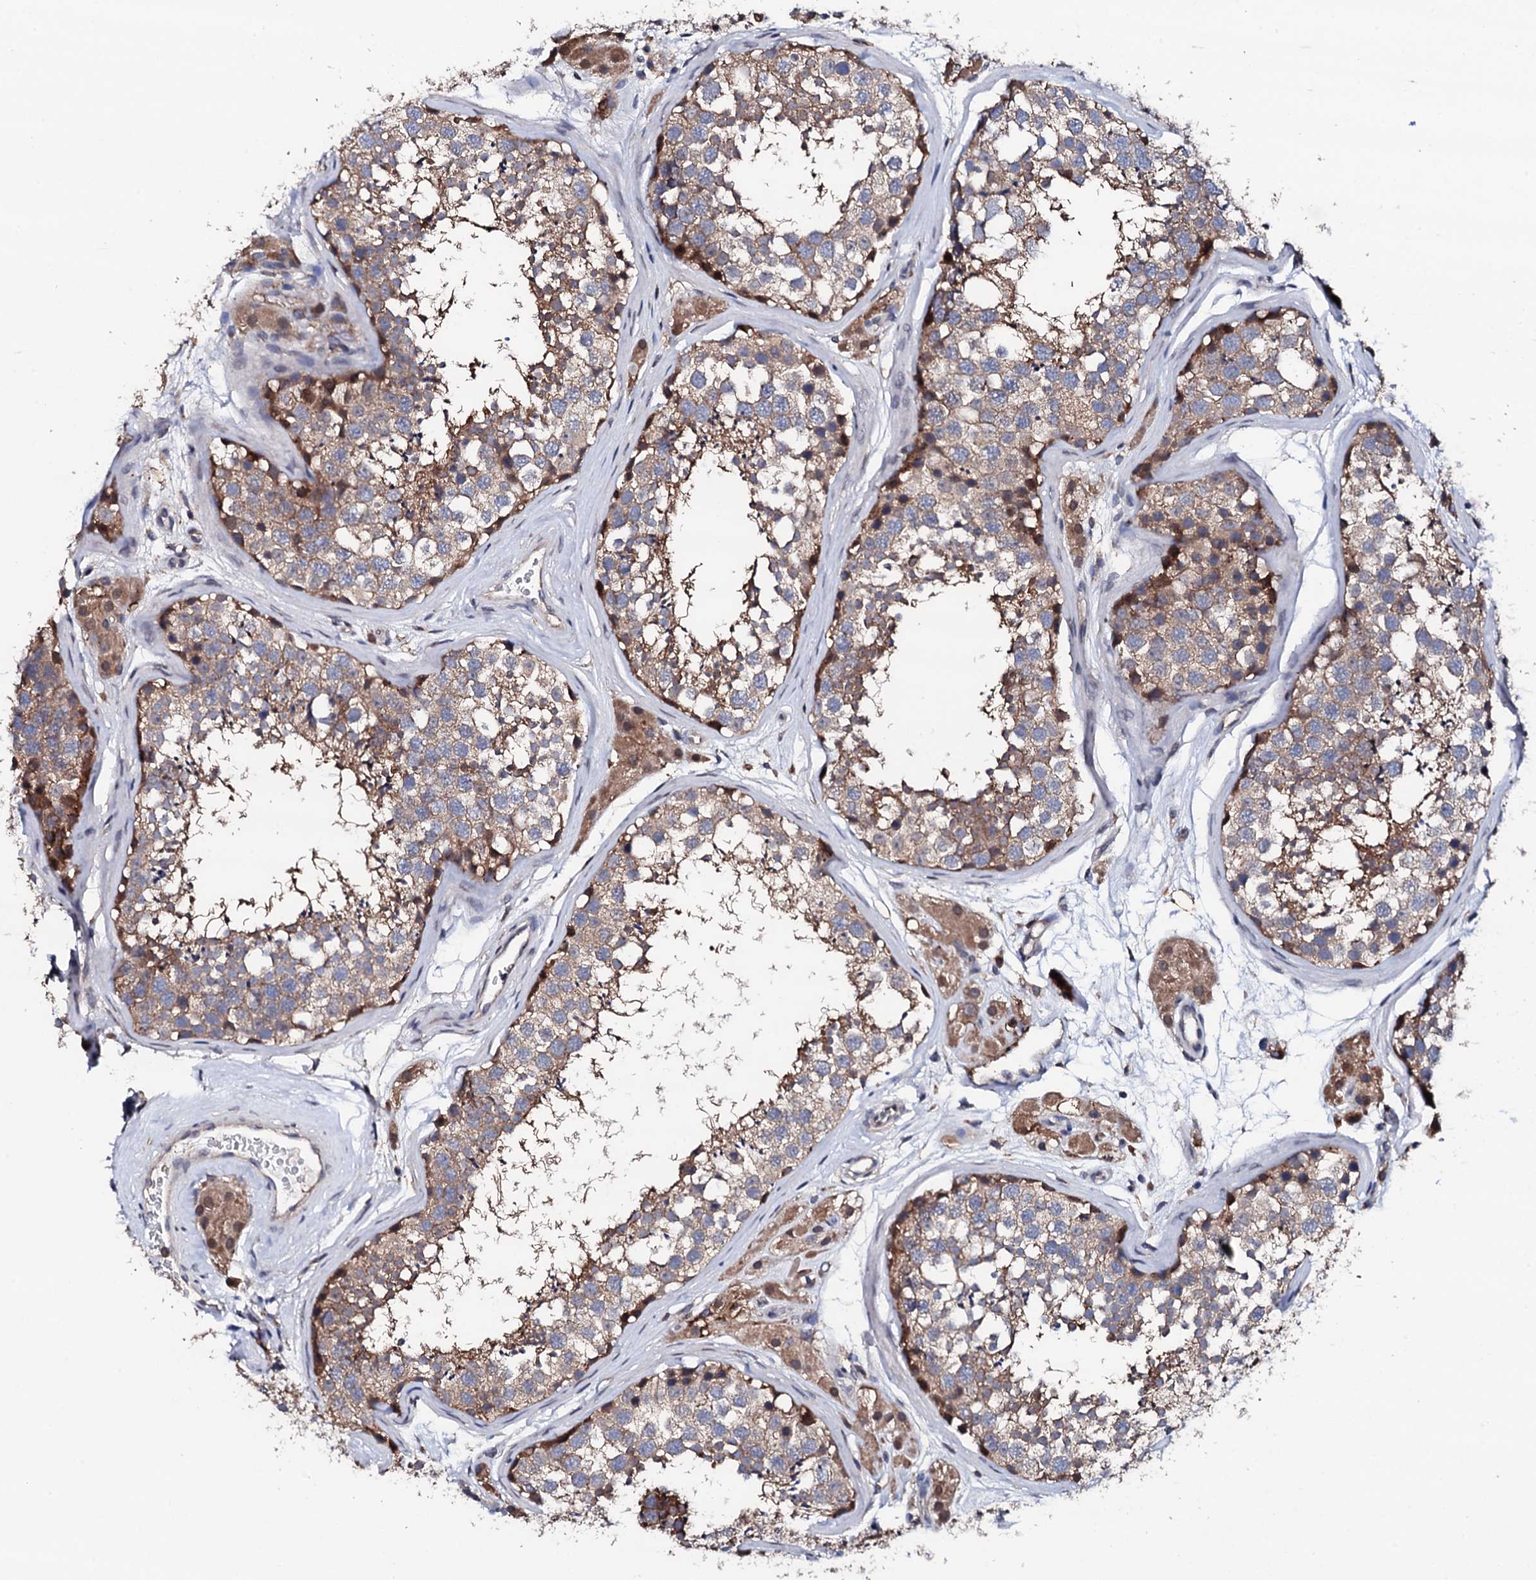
{"staining": {"intensity": "moderate", "quantity": "25%-75%", "location": "cytoplasmic/membranous"}, "tissue": "testis", "cell_type": "Cells in seminiferous ducts", "image_type": "normal", "snomed": [{"axis": "morphology", "description": "Normal tissue, NOS"}, {"axis": "topography", "description": "Testis"}], "caption": "Testis stained for a protein demonstrates moderate cytoplasmic/membranous positivity in cells in seminiferous ducts. (Brightfield microscopy of DAB IHC at high magnification).", "gene": "EDC3", "patient": {"sex": "male", "age": 56}}